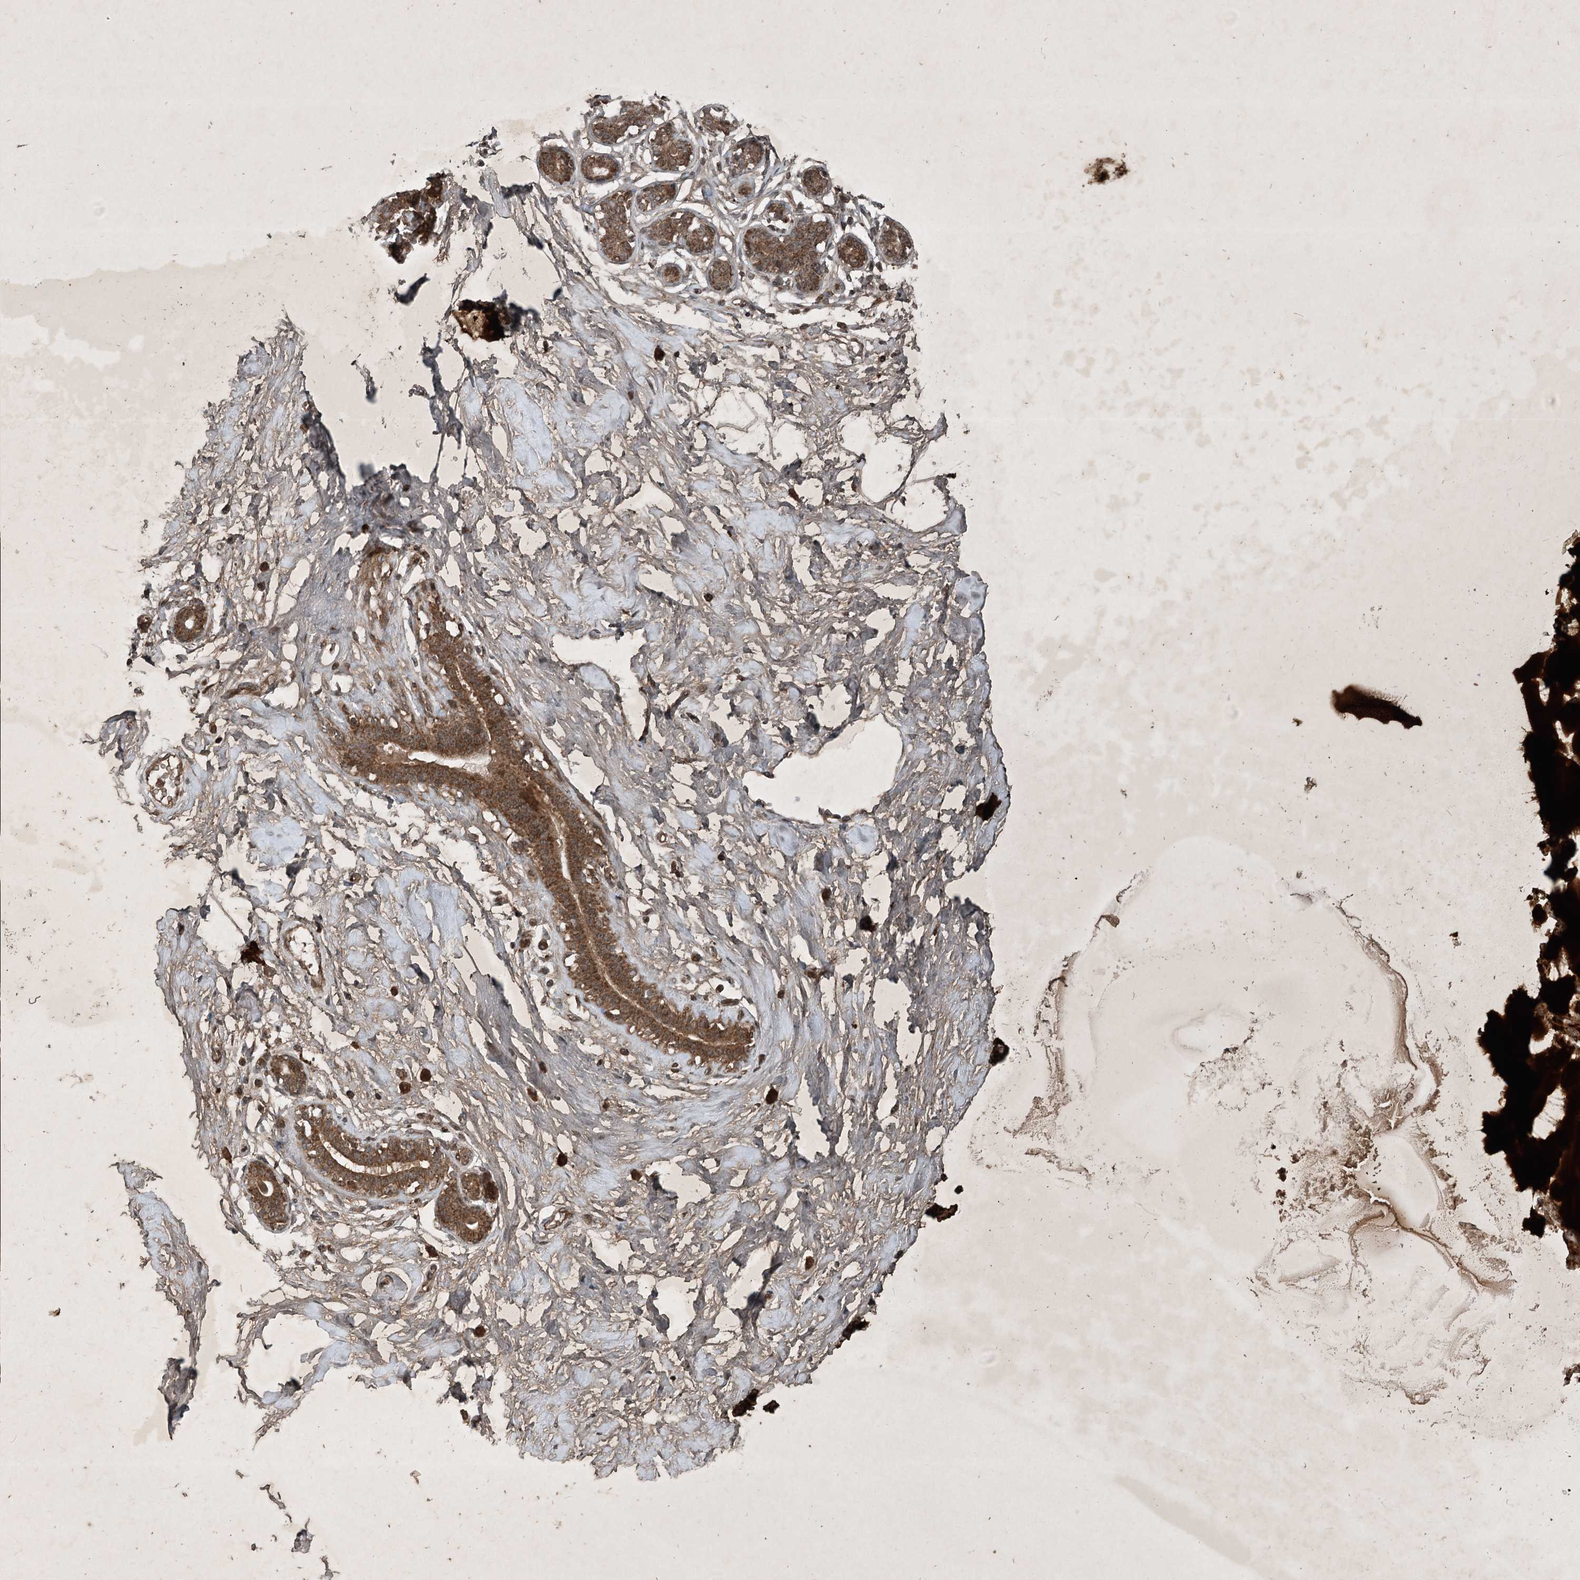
{"staining": {"intensity": "moderate", "quantity": ">75%", "location": "cytoplasmic/membranous"}, "tissue": "breast", "cell_type": "Adipocytes", "image_type": "normal", "snomed": [{"axis": "morphology", "description": "Normal tissue, NOS"}, {"axis": "morphology", "description": "Adenoma, NOS"}, {"axis": "topography", "description": "Breast"}], "caption": "Immunohistochemical staining of normal human breast reveals medium levels of moderate cytoplasmic/membranous staining in approximately >75% of adipocytes.", "gene": "UNC93A", "patient": {"sex": "female", "age": 23}}